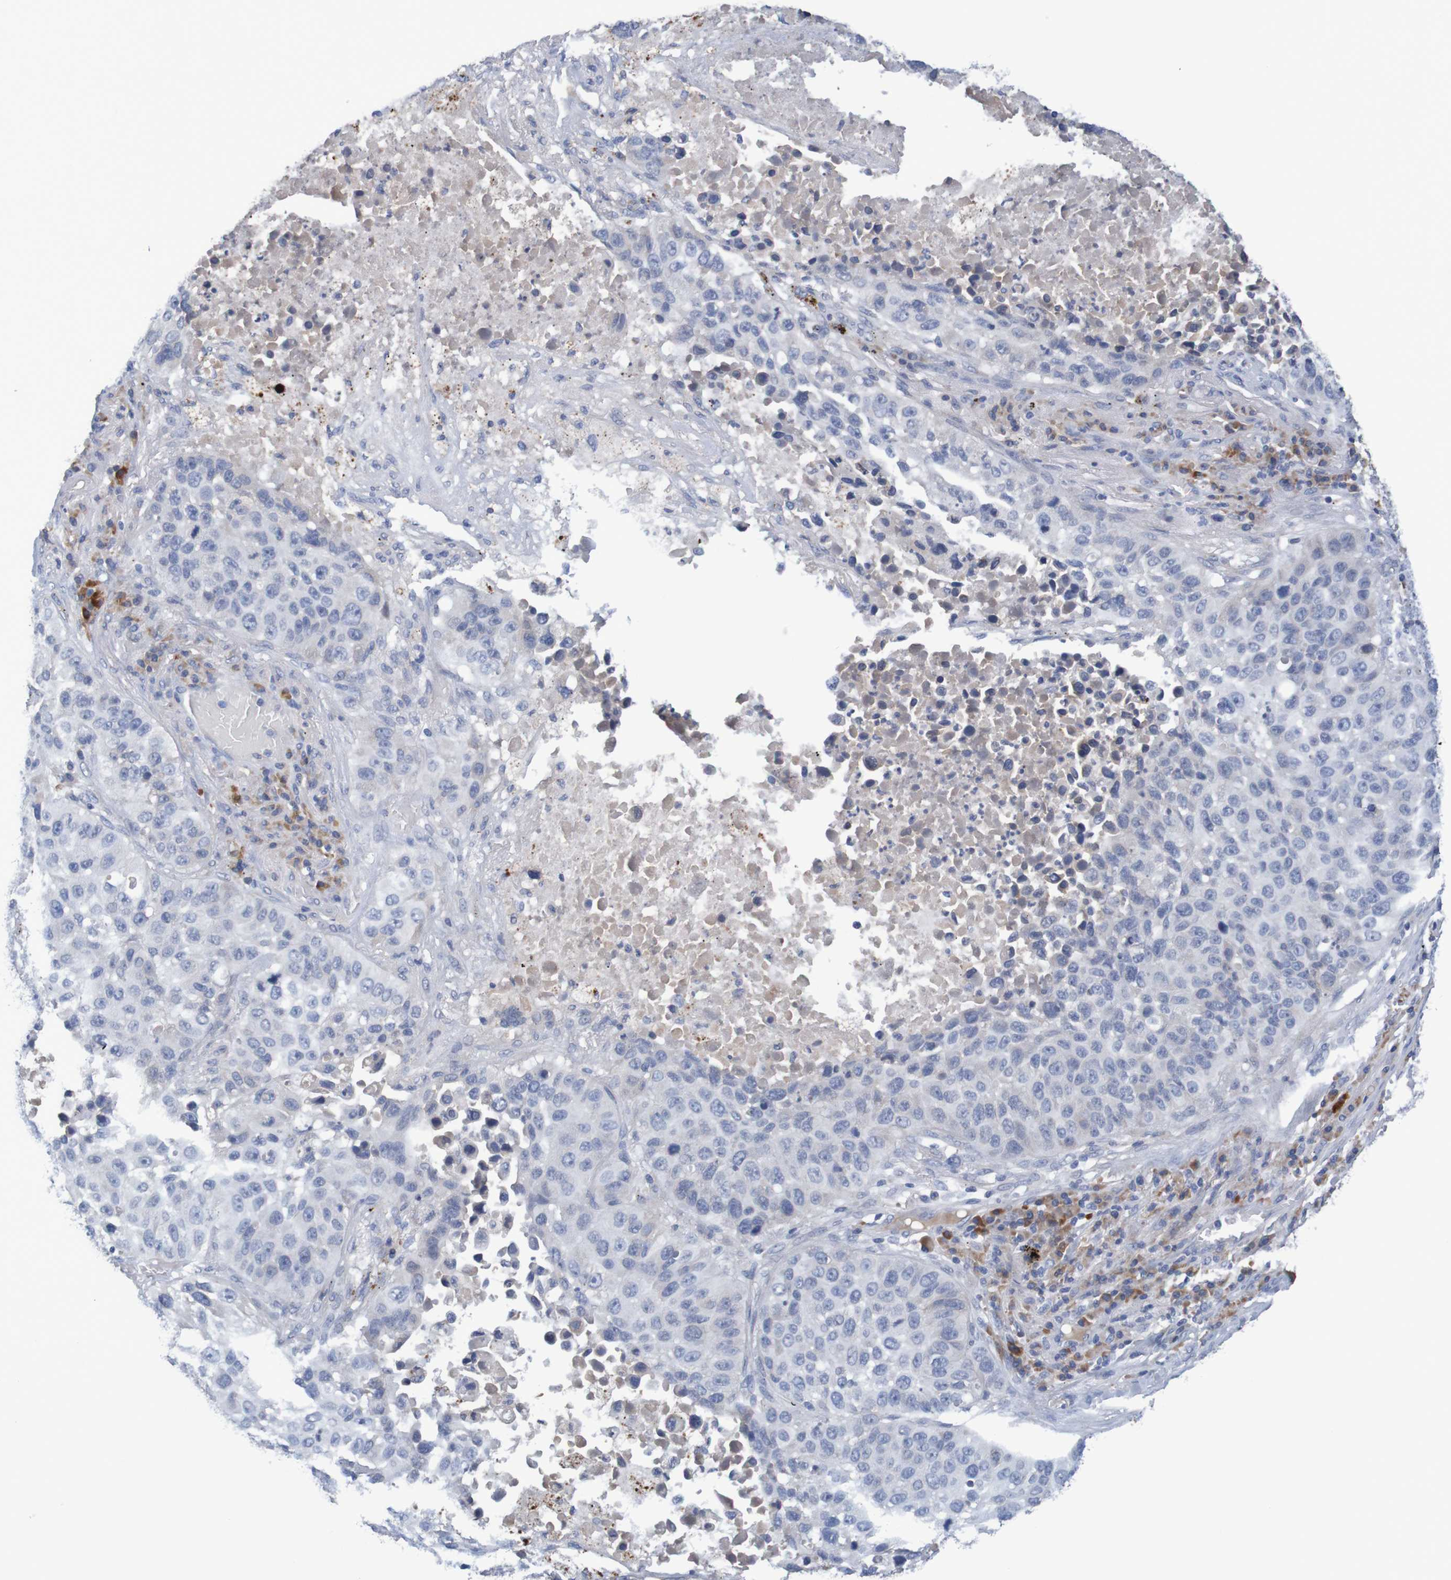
{"staining": {"intensity": "negative", "quantity": "none", "location": "none"}, "tissue": "lung cancer", "cell_type": "Tumor cells", "image_type": "cancer", "snomed": [{"axis": "morphology", "description": "Squamous cell carcinoma, NOS"}, {"axis": "topography", "description": "Lung"}], "caption": "Tumor cells are negative for protein expression in human lung cancer (squamous cell carcinoma). (DAB IHC with hematoxylin counter stain).", "gene": "LTA", "patient": {"sex": "male", "age": 57}}